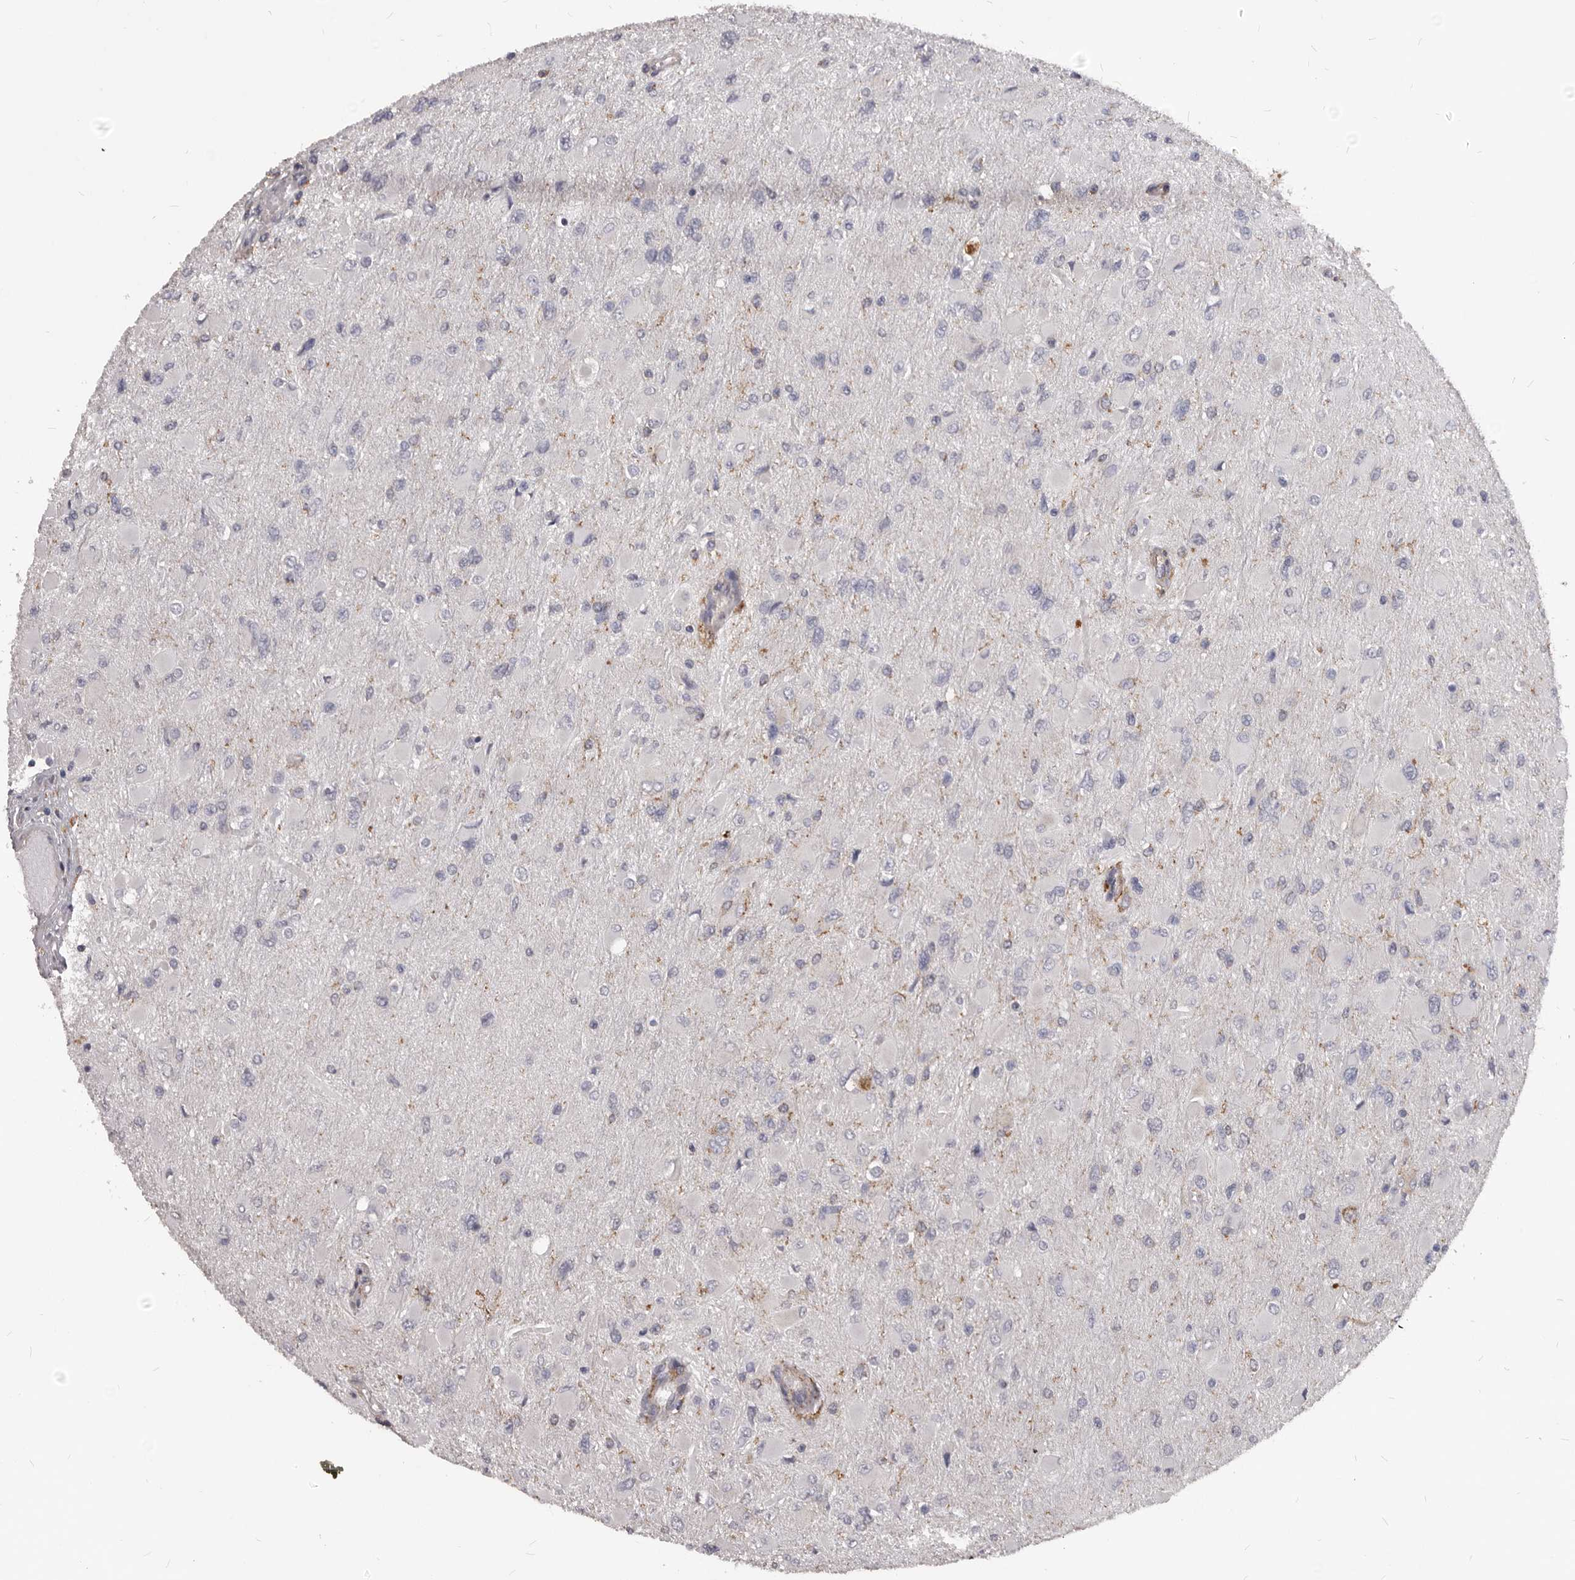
{"staining": {"intensity": "negative", "quantity": "none", "location": "none"}, "tissue": "glioma", "cell_type": "Tumor cells", "image_type": "cancer", "snomed": [{"axis": "morphology", "description": "Glioma, malignant, High grade"}, {"axis": "topography", "description": "Cerebral cortex"}], "caption": "The histopathology image demonstrates no staining of tumor cells in malignant glioma (high-grade). The staining is performed using DAB brown chromogen with nuclei counter-stained in using hematoxylin.", "gene": "PI4K2A", "patient": {"sex": "female", "age": 36}}